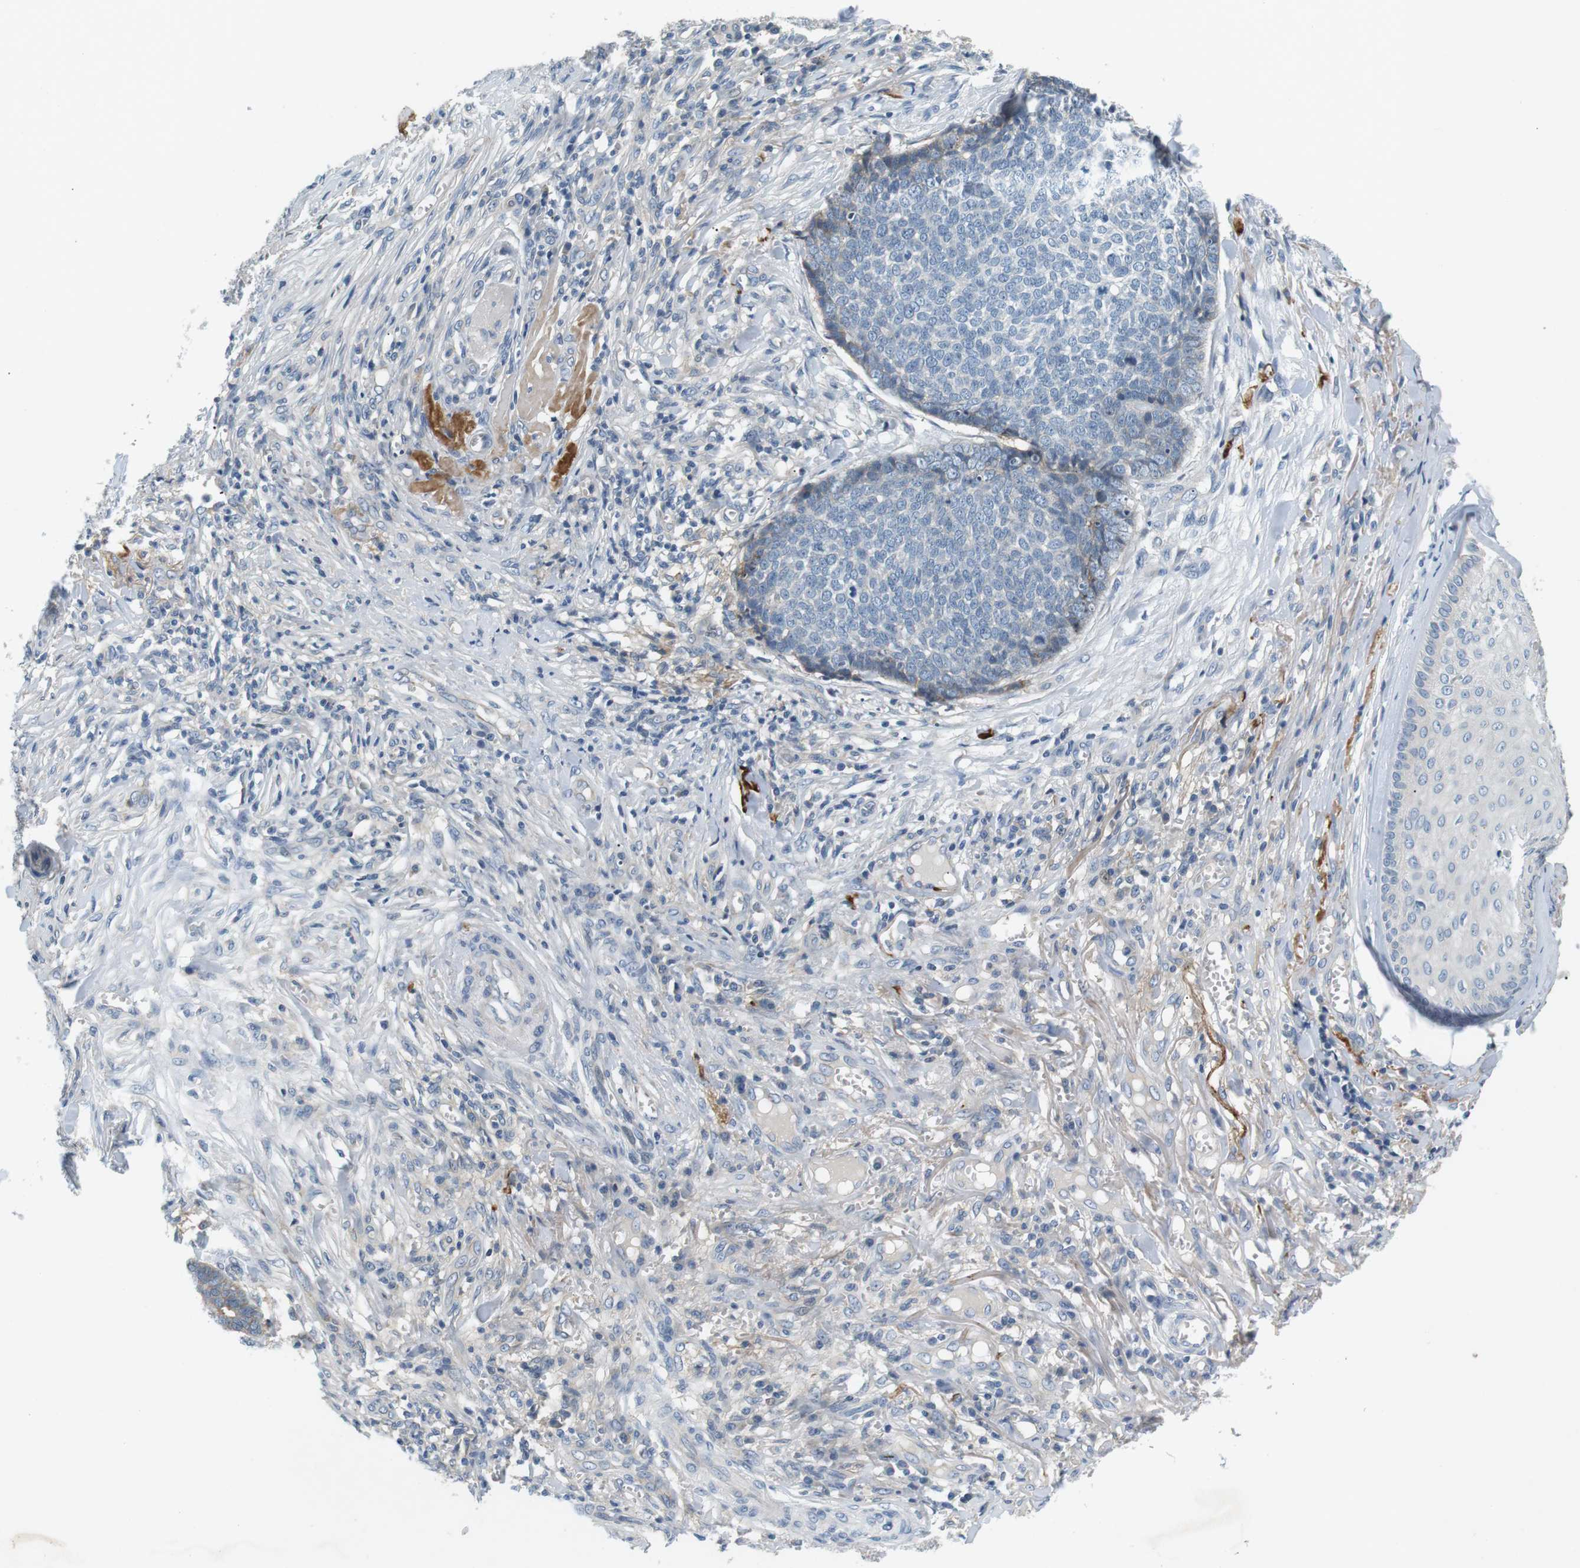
{"staining": {"intensity": "weak", "quantity": "<25%", "location": "cytoplasmic/membranous"}, "tissue": "skin cancer", "cell_type": "Tumor cells", "image_type": "cancer", "snomed": [{"axis": "morphology", "description": "Basal cell carcinoma"}, {"axis": "topography", "description": "Skin"}], "caption": "Immunohistochemistry (IHC) histopathology image of skin cancer (basal cell carcinoma) stained for a protein (brown), which reveals no expression in tumor cells.", "gene": "SLC30A1", "patient": {"sex": "male", "age": 84}}